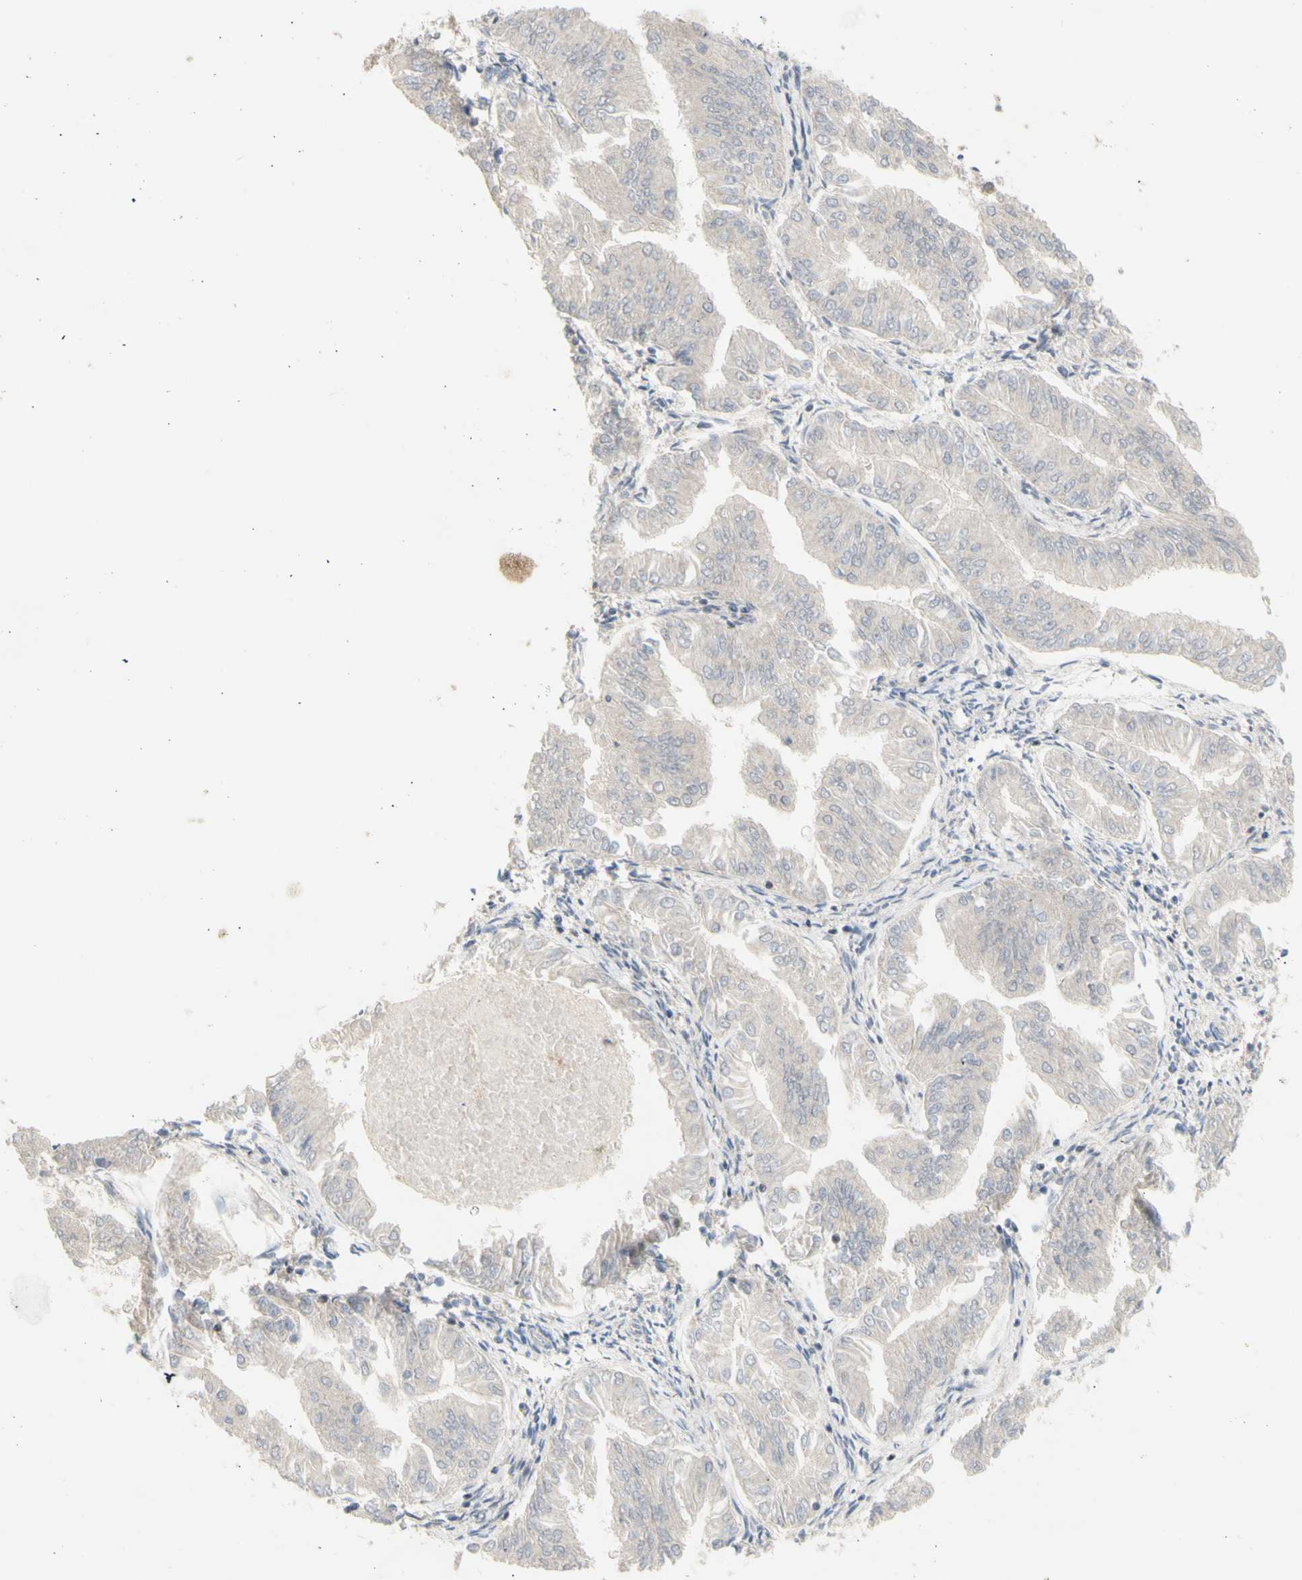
{"staining": {"intensity": "negative", "quantity": "none", "location": "none"}, "tissue": "endometrial cancer", "cell_type": "Tumor cells", "image_type": "cancer", "snomed": [{"axis": "morphology", "description": "Adenocarcinoma, NOS"}, {"axis": "topography", "description": "Endometrium"}], "caption": "This is a image of immunohistochemistry staining of endometrial adenocarcinoma, which shows no expression in tumor cells.", "gene": "NLRP1", "patient": {"sex": "female", "age": 53}}